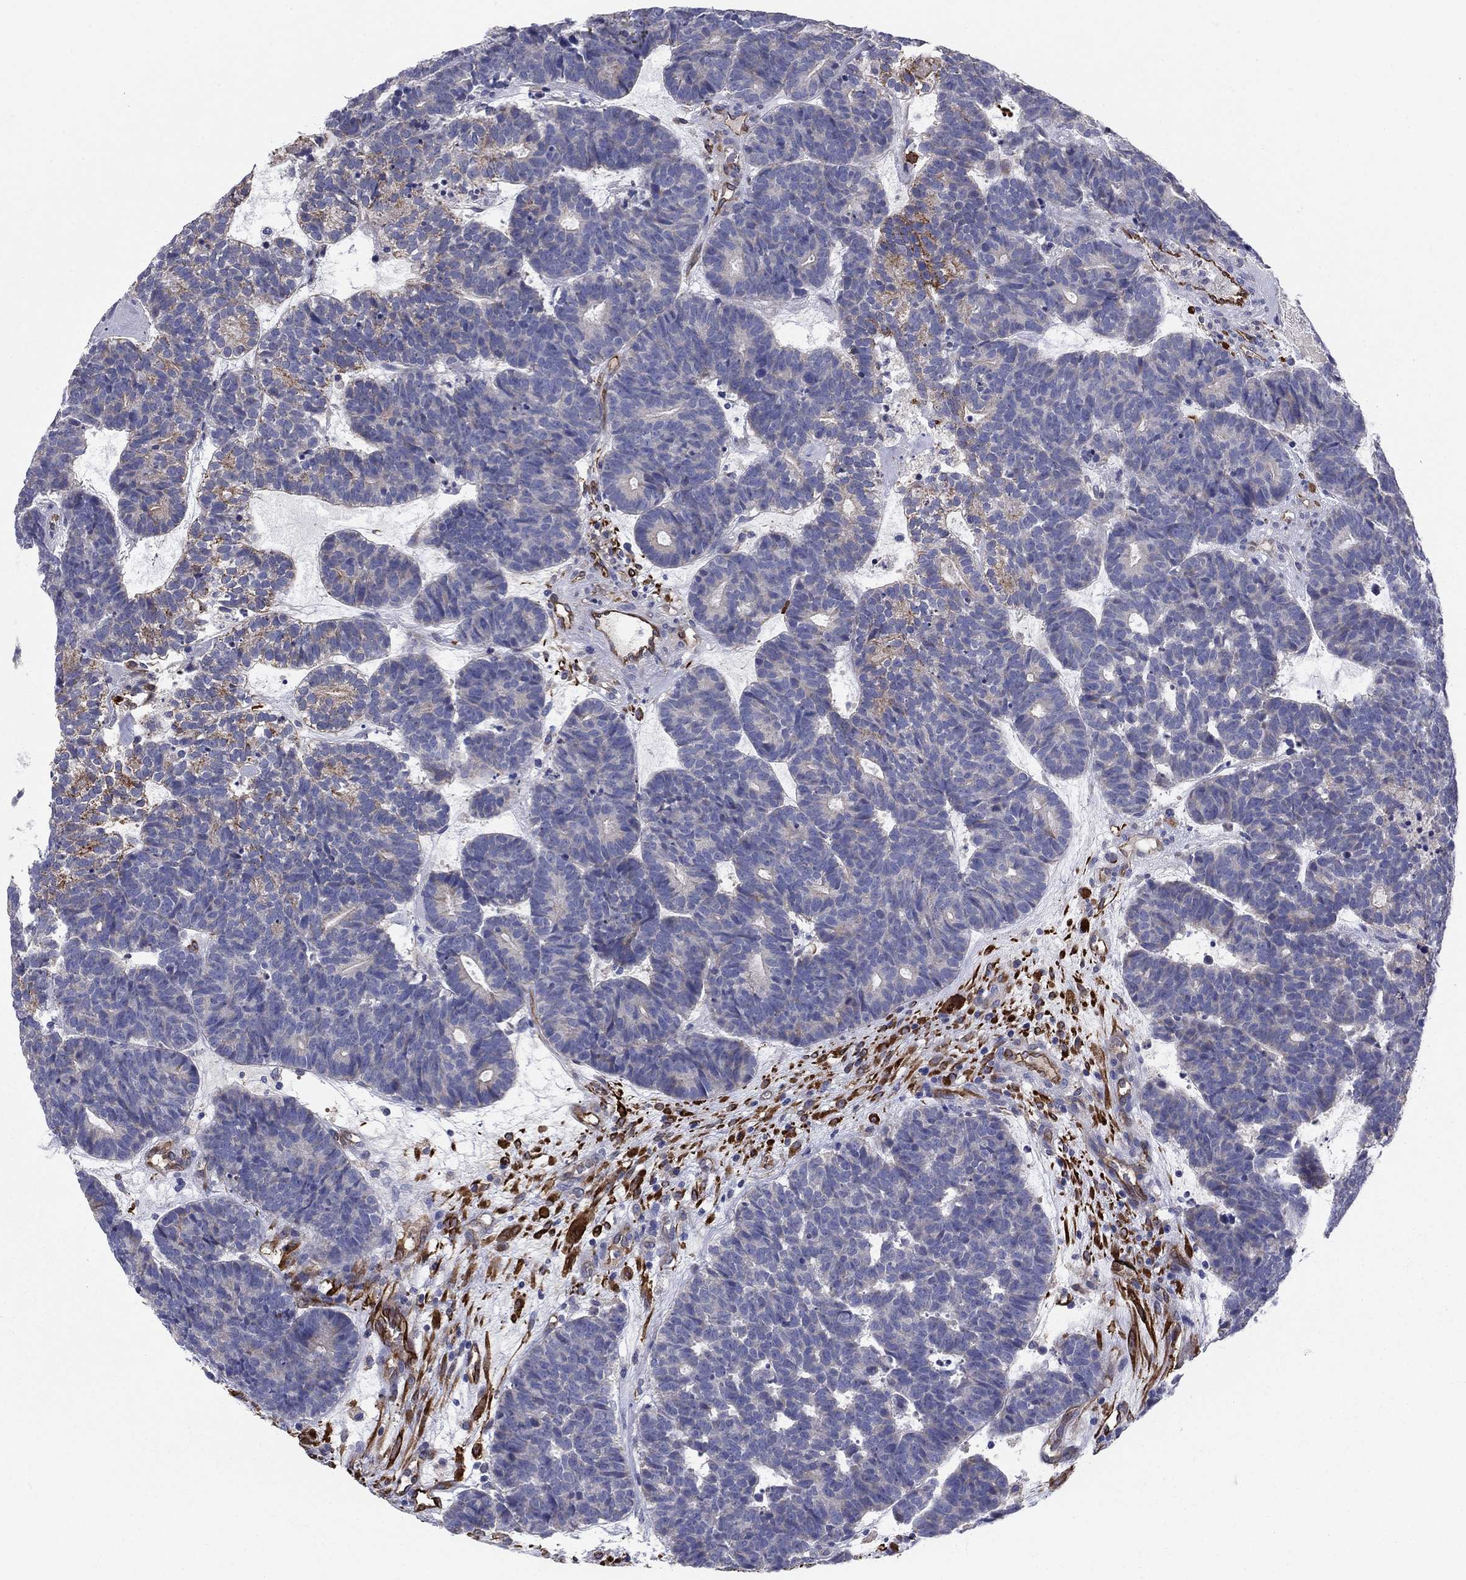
{"staining": {"intensity": "weak", "quantity": "<25%", "location": "cytoplasmic/membranous"}, "tissue": "head and neck cancer", "cell_type": "Tumor cells", "image_type": "cancer", "snomed": [{"axis": "morphology", "description": "Adenocarcinoma, NOS"}, {"axis": "topography", "description": "Head-Neck"}], "caption": "Image shows no significant protein staining in tumor cells of adenocarcinoma (head and neck).", "gene": "EMP2", "patient": {"sex": "female", "age": 81}}